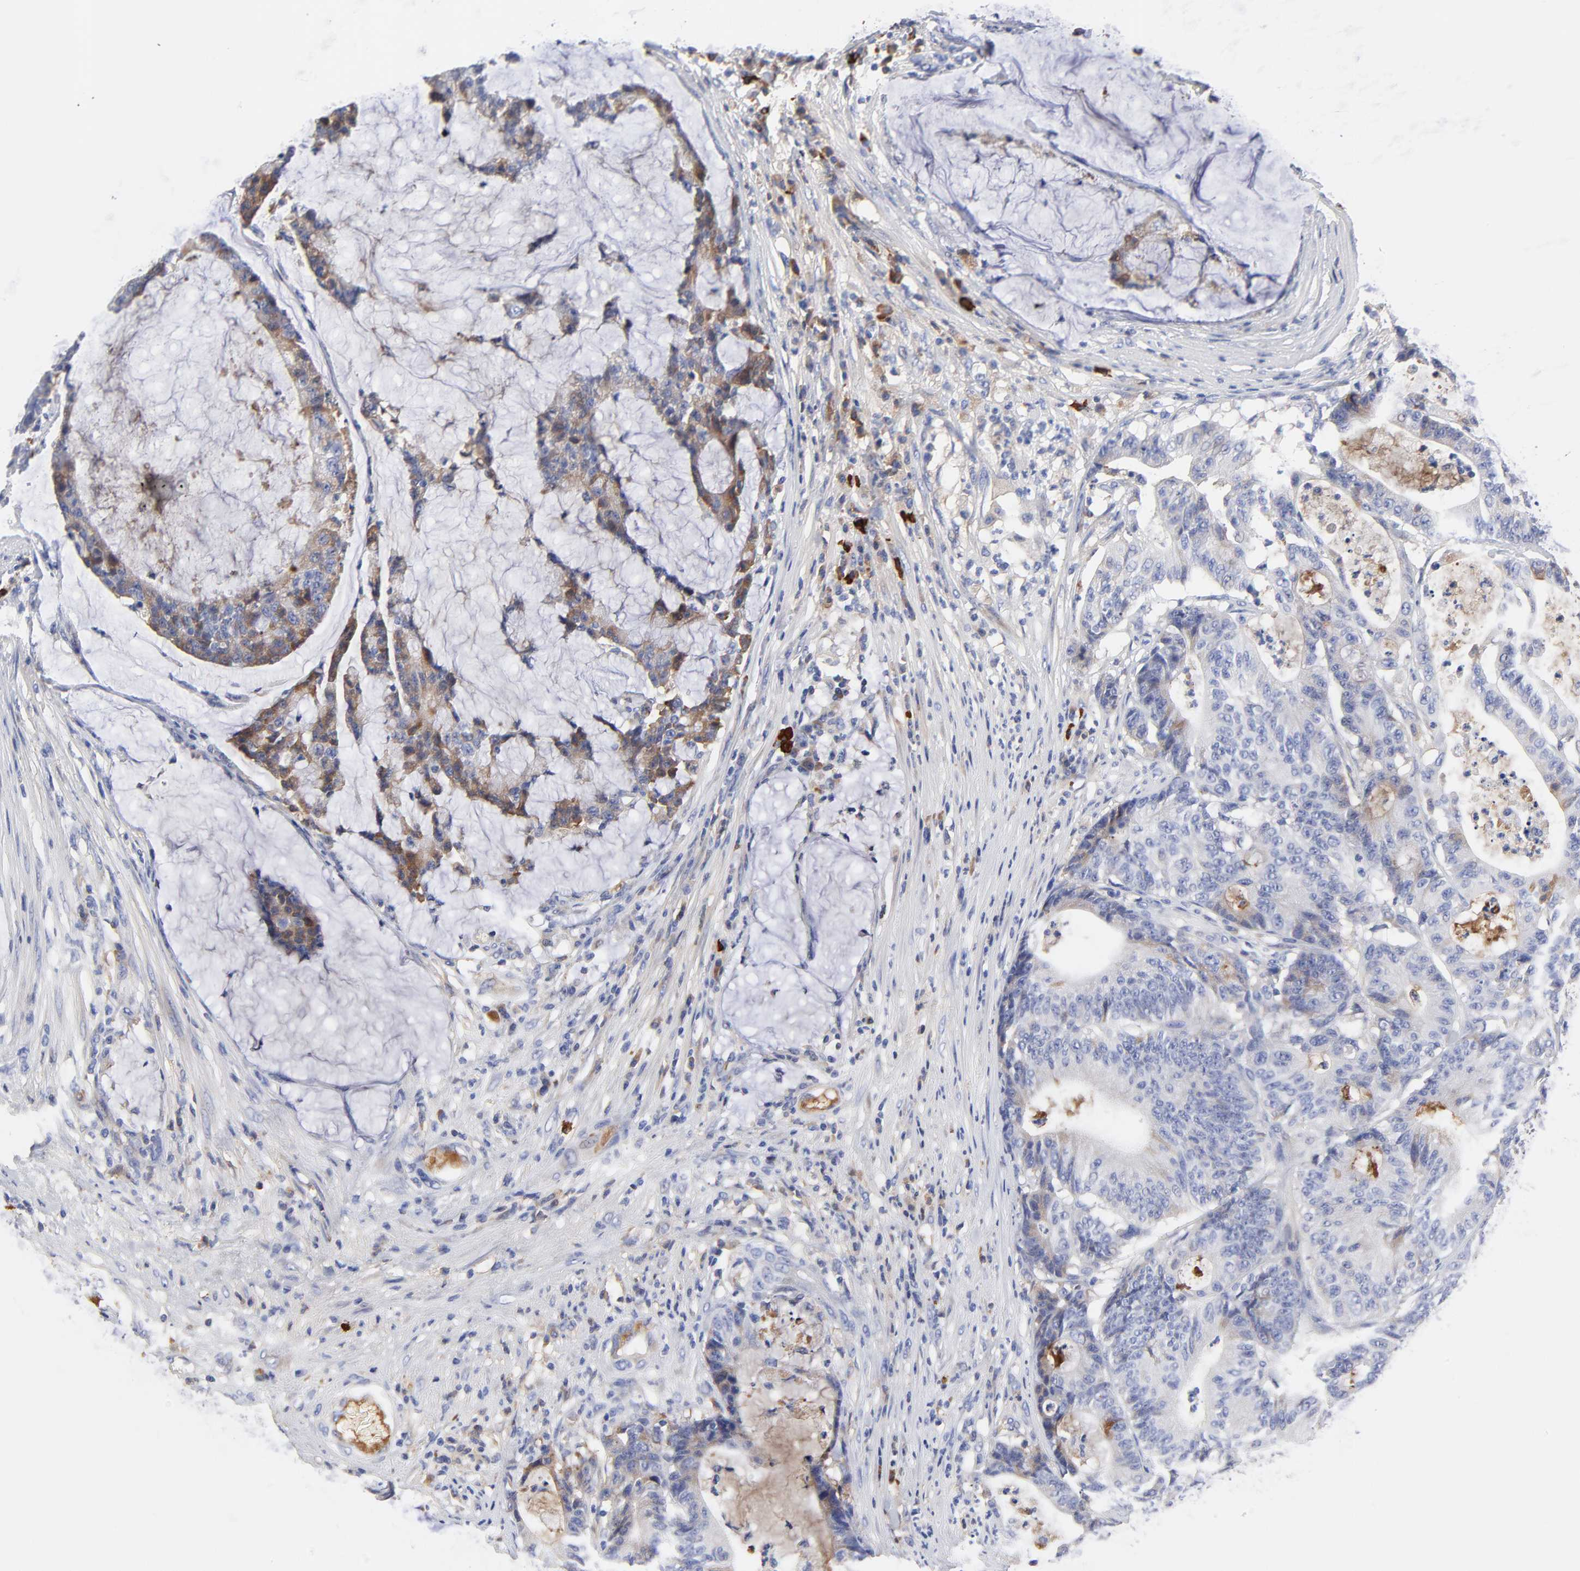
{"staining": {"intensity": "weak", "quantity": "<25%", "location": "cytoplasmic/membranous"}, "tissue": "colorectal cancer", "cell_type": "Tumor cells", "image_type": "cancer", "snomed": [{"axis": "morphology", "description": "Adenocarcinoma, NOS"}, {"axis": "topography", "description": "Colon"}], "caption": "Tumor cells are negative for protein expression in human adenocarcinoma (colorectal). (DAB (3,3'-diaminobenzidine) IHC, high magnification).", "gene": "IGLV3-10", "patient": {"sex": "female", "age": 84}}